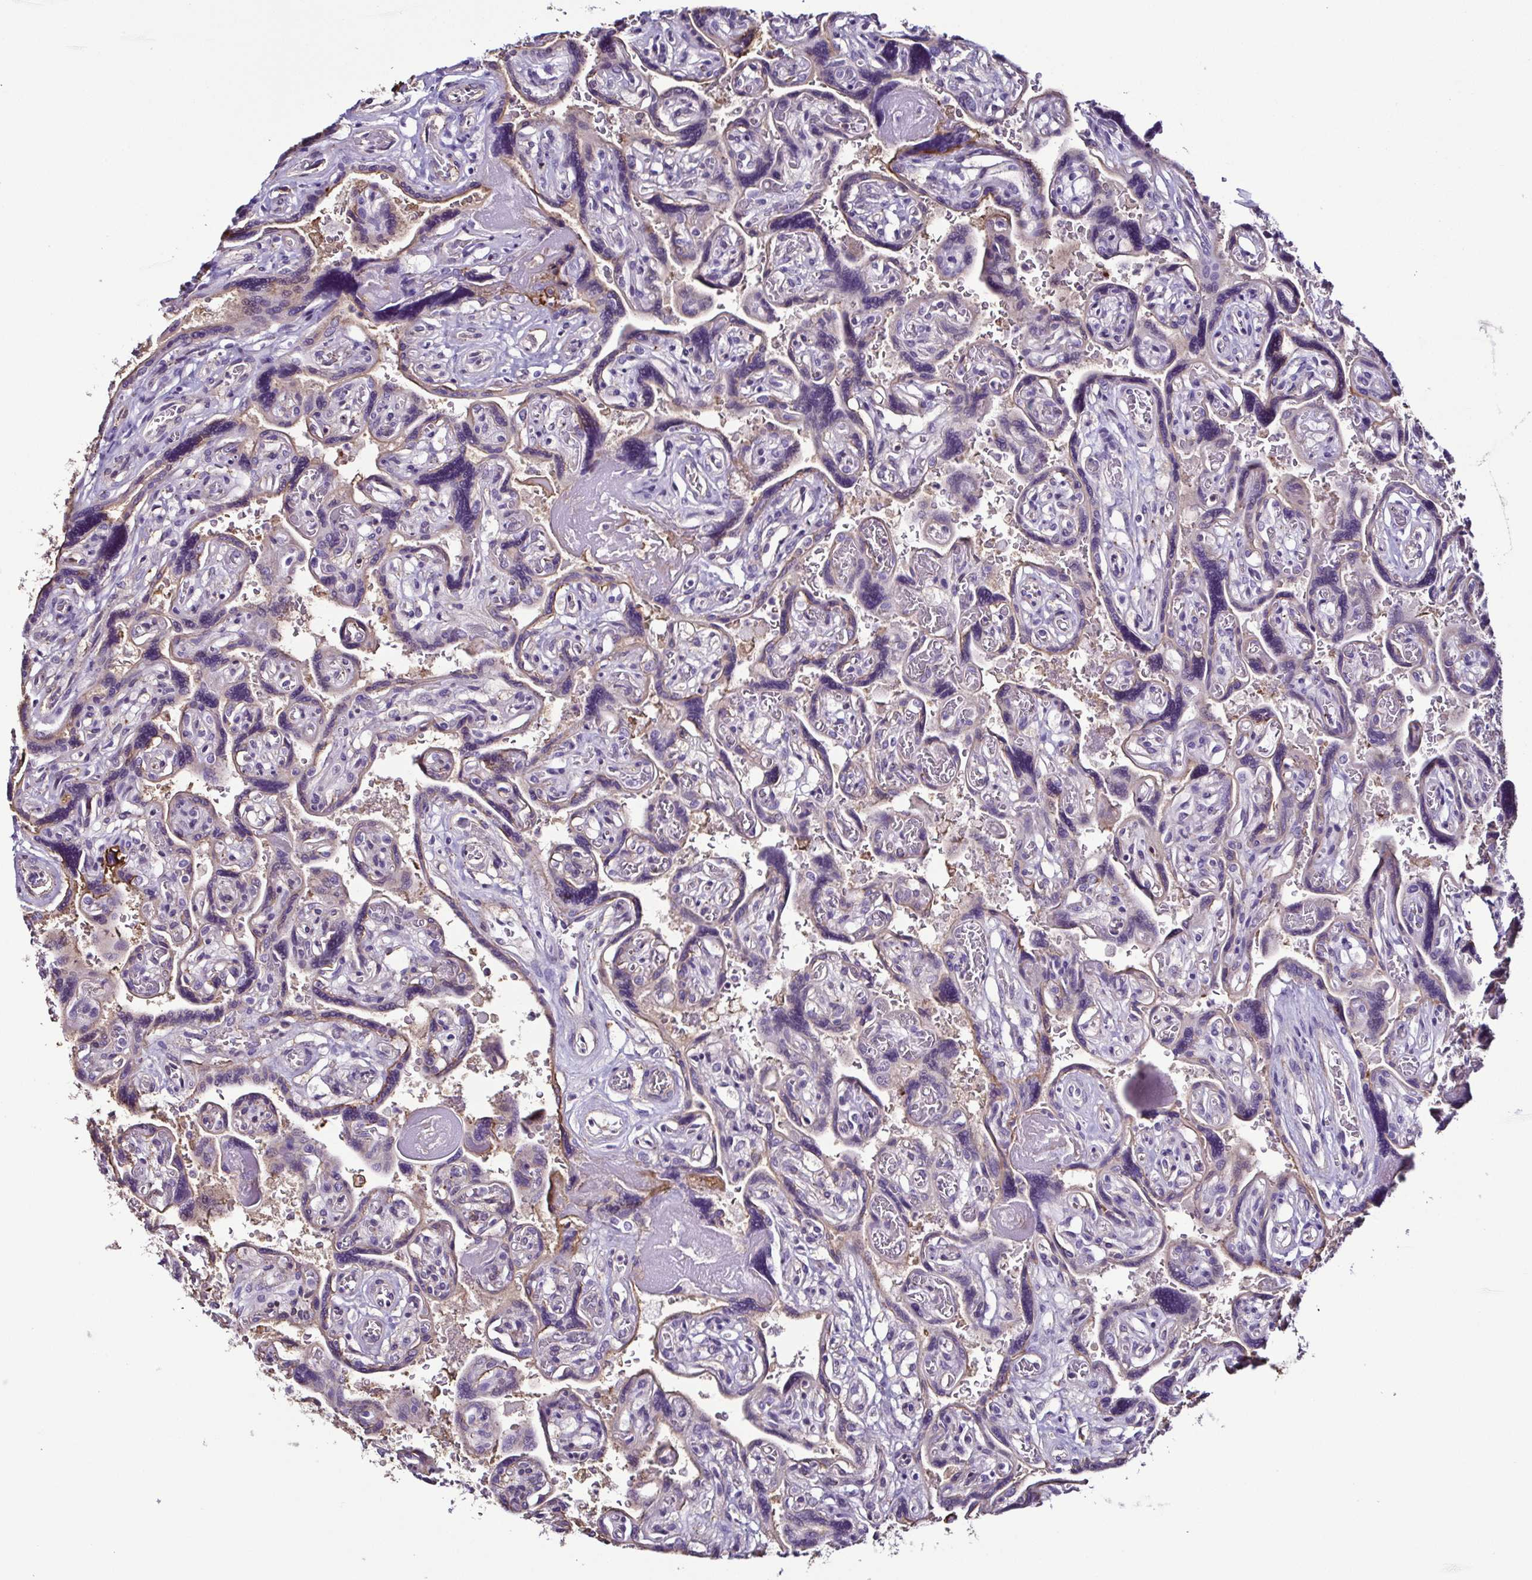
{"staining": {"intensity": "negative", "quantity": "none", "location": "none"}, "tissue": "placenta", "cell_type": "Decidual cells", "image_type": "normal", "snomed": [{"axis": "morphology", "description": "Normal tissue, NOS"}, {"axis": "topography", "description": "Placenta"}], "caption": "Placenta stained for a protein using immunohistochemistry exhibits no positivity decidual cells.", "gene": "TNNT2", "patient": {"sex": "female", "age": 32}}